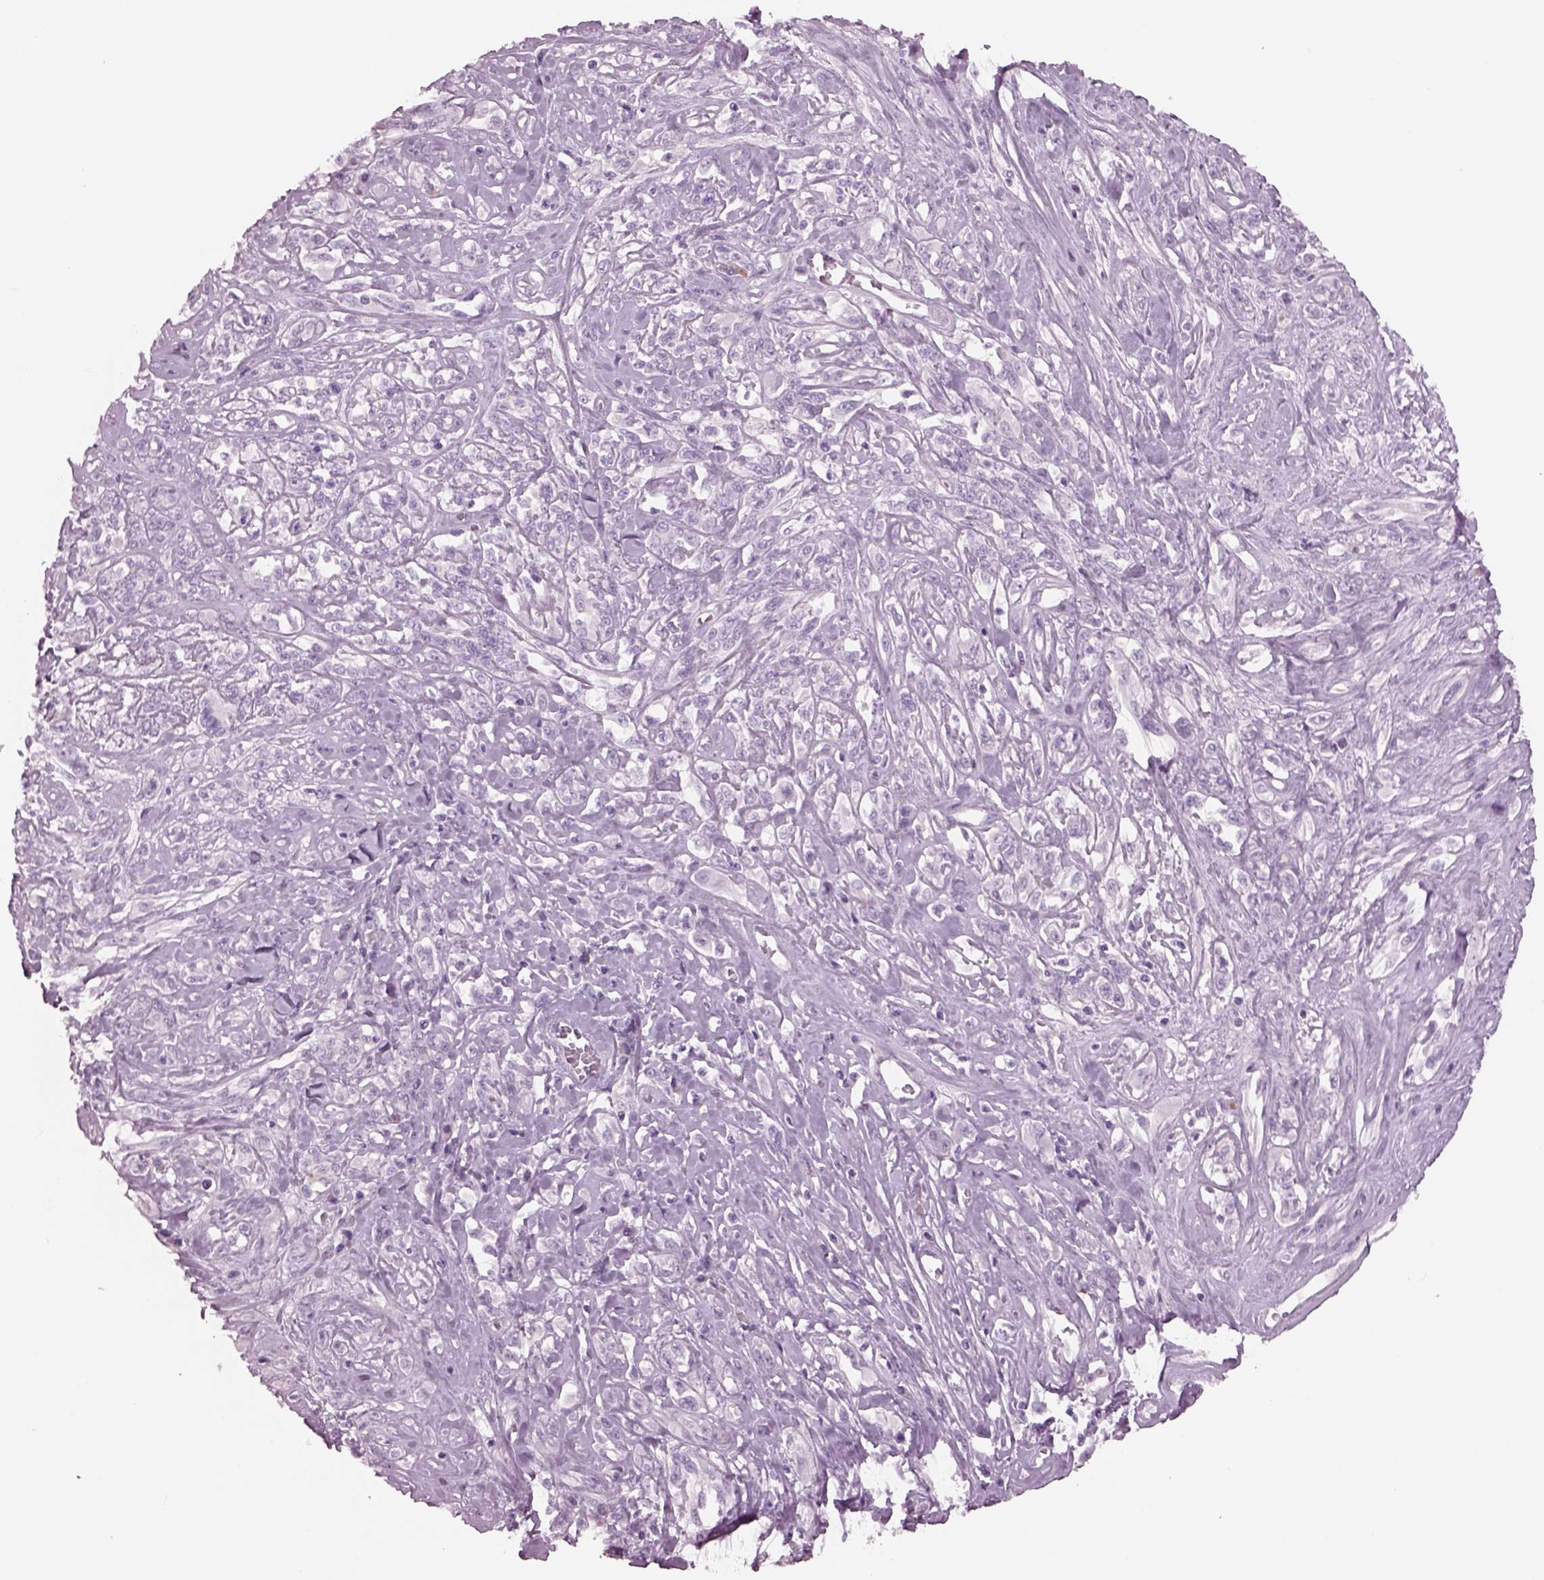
{"staining": {"intensity": "negative", "quantity": "none", "location": "none"}, "tissue": "melanoma", "cell_type": "Tumor cells", "image_type": "cancer", "snomed": [{"axis": "morphology", "description": "Malignant melanoma, NOS"}, {"axis": "topography", "description": "Skin"}], "caption": "DAB (3,3'-diaminobenzidine) immunohistochemical staining of melanoma exhibits no significant staining in tumor cells.", "gene": "CYLC1", "patient": {"sex": "female", "age": 91}}